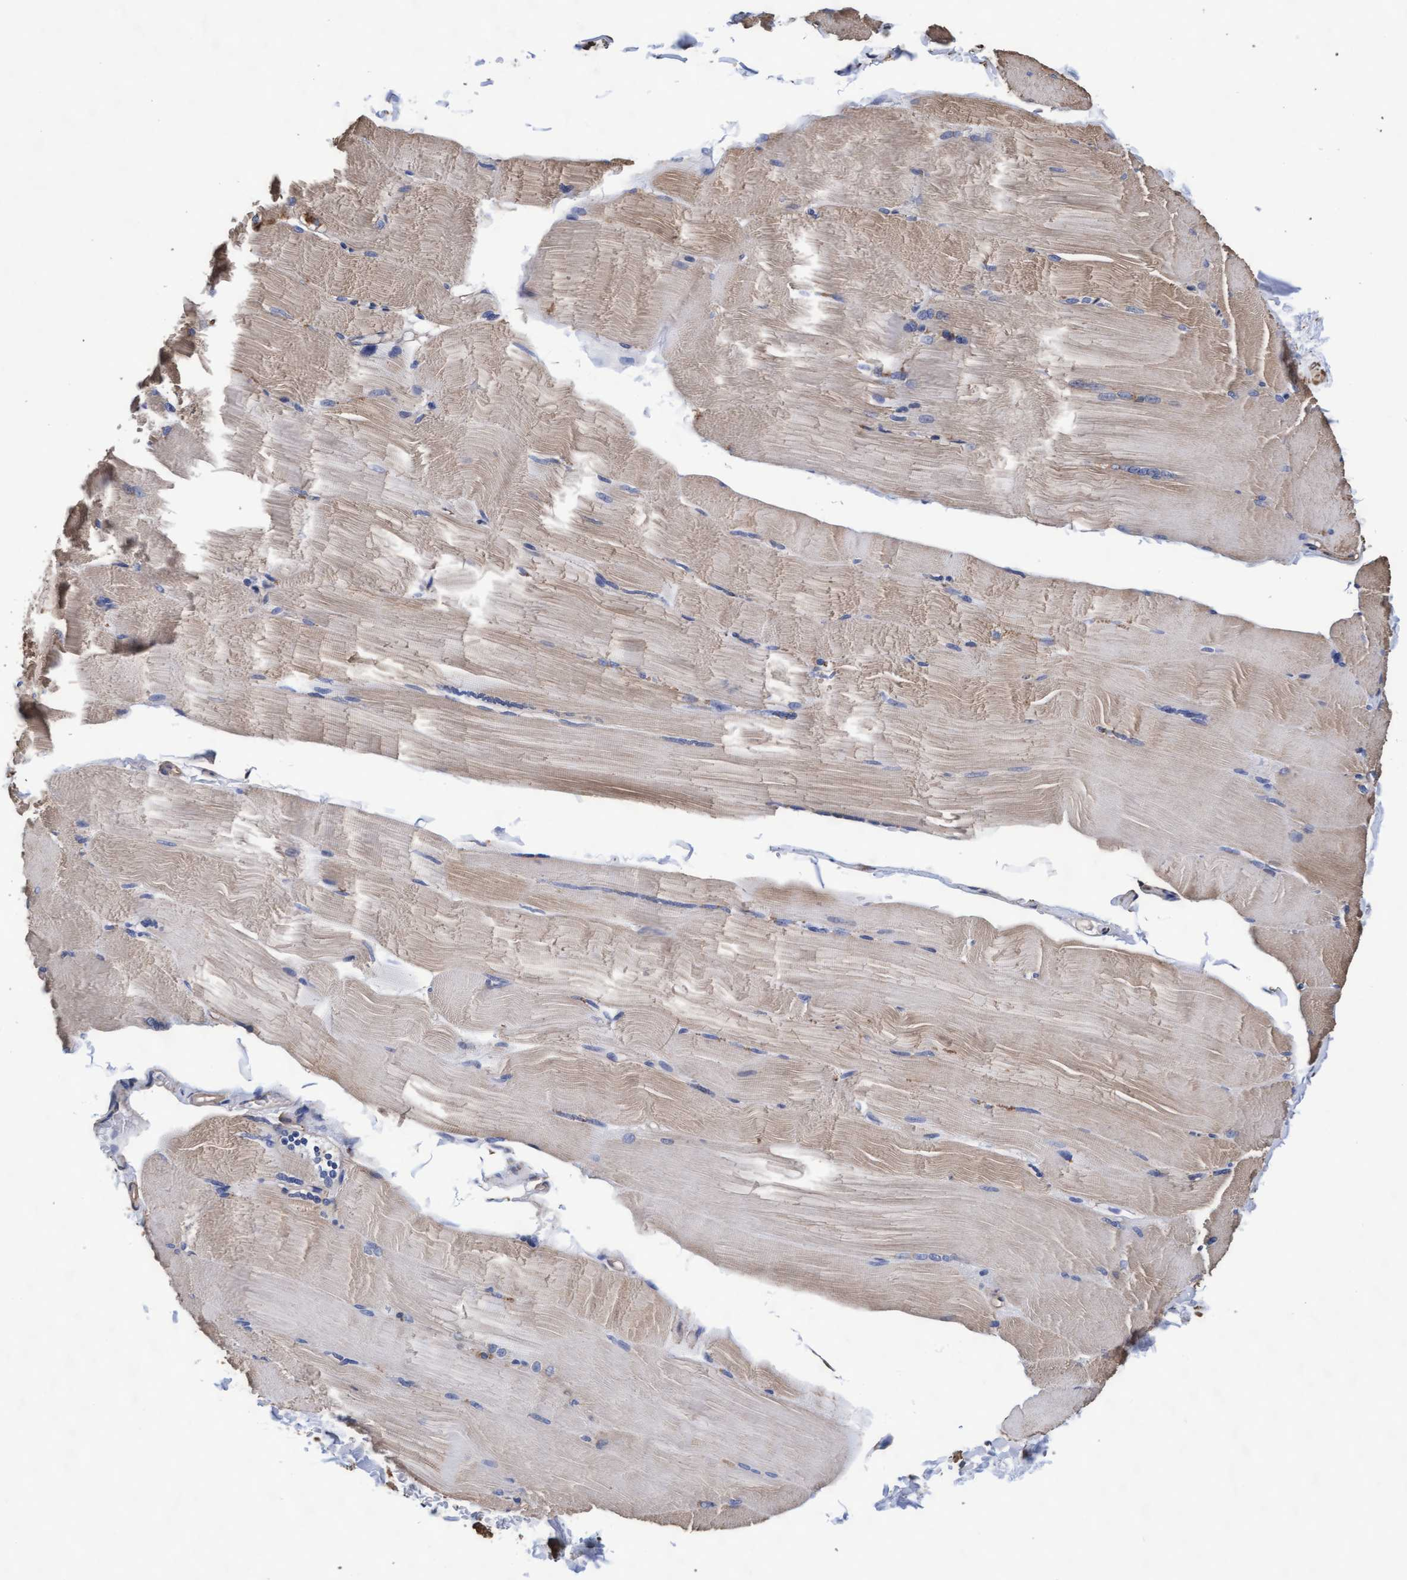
{"staining": {"intensity": "weak", "quantity": ">75%", "location": "cytoplasmic/membranous"}, "tissue": "skeletal muscle", "cell_type": "Myocytes", "image_type": "normal", "snomed": [{"axis": "morphology", "description": "Normal tissue, NOS"}, {"axis": "topography", "description": "Skin"}, {"axis": "topography", "description": "Skeletal muscle"}], "caption": "Skeletal muscle stained with DAB (3,3'-diaminobenzidine) immunohistochemistry shows low levels of weak cytoplasmic/membranous staining in about >75% of myocytes. (DAB (3,3'-diaminobenzidine) IHC, brown staining for protein, blue staining for nuclei).", "gene": "GRHPR", "patient": {"sex": "male", "age": 83}}